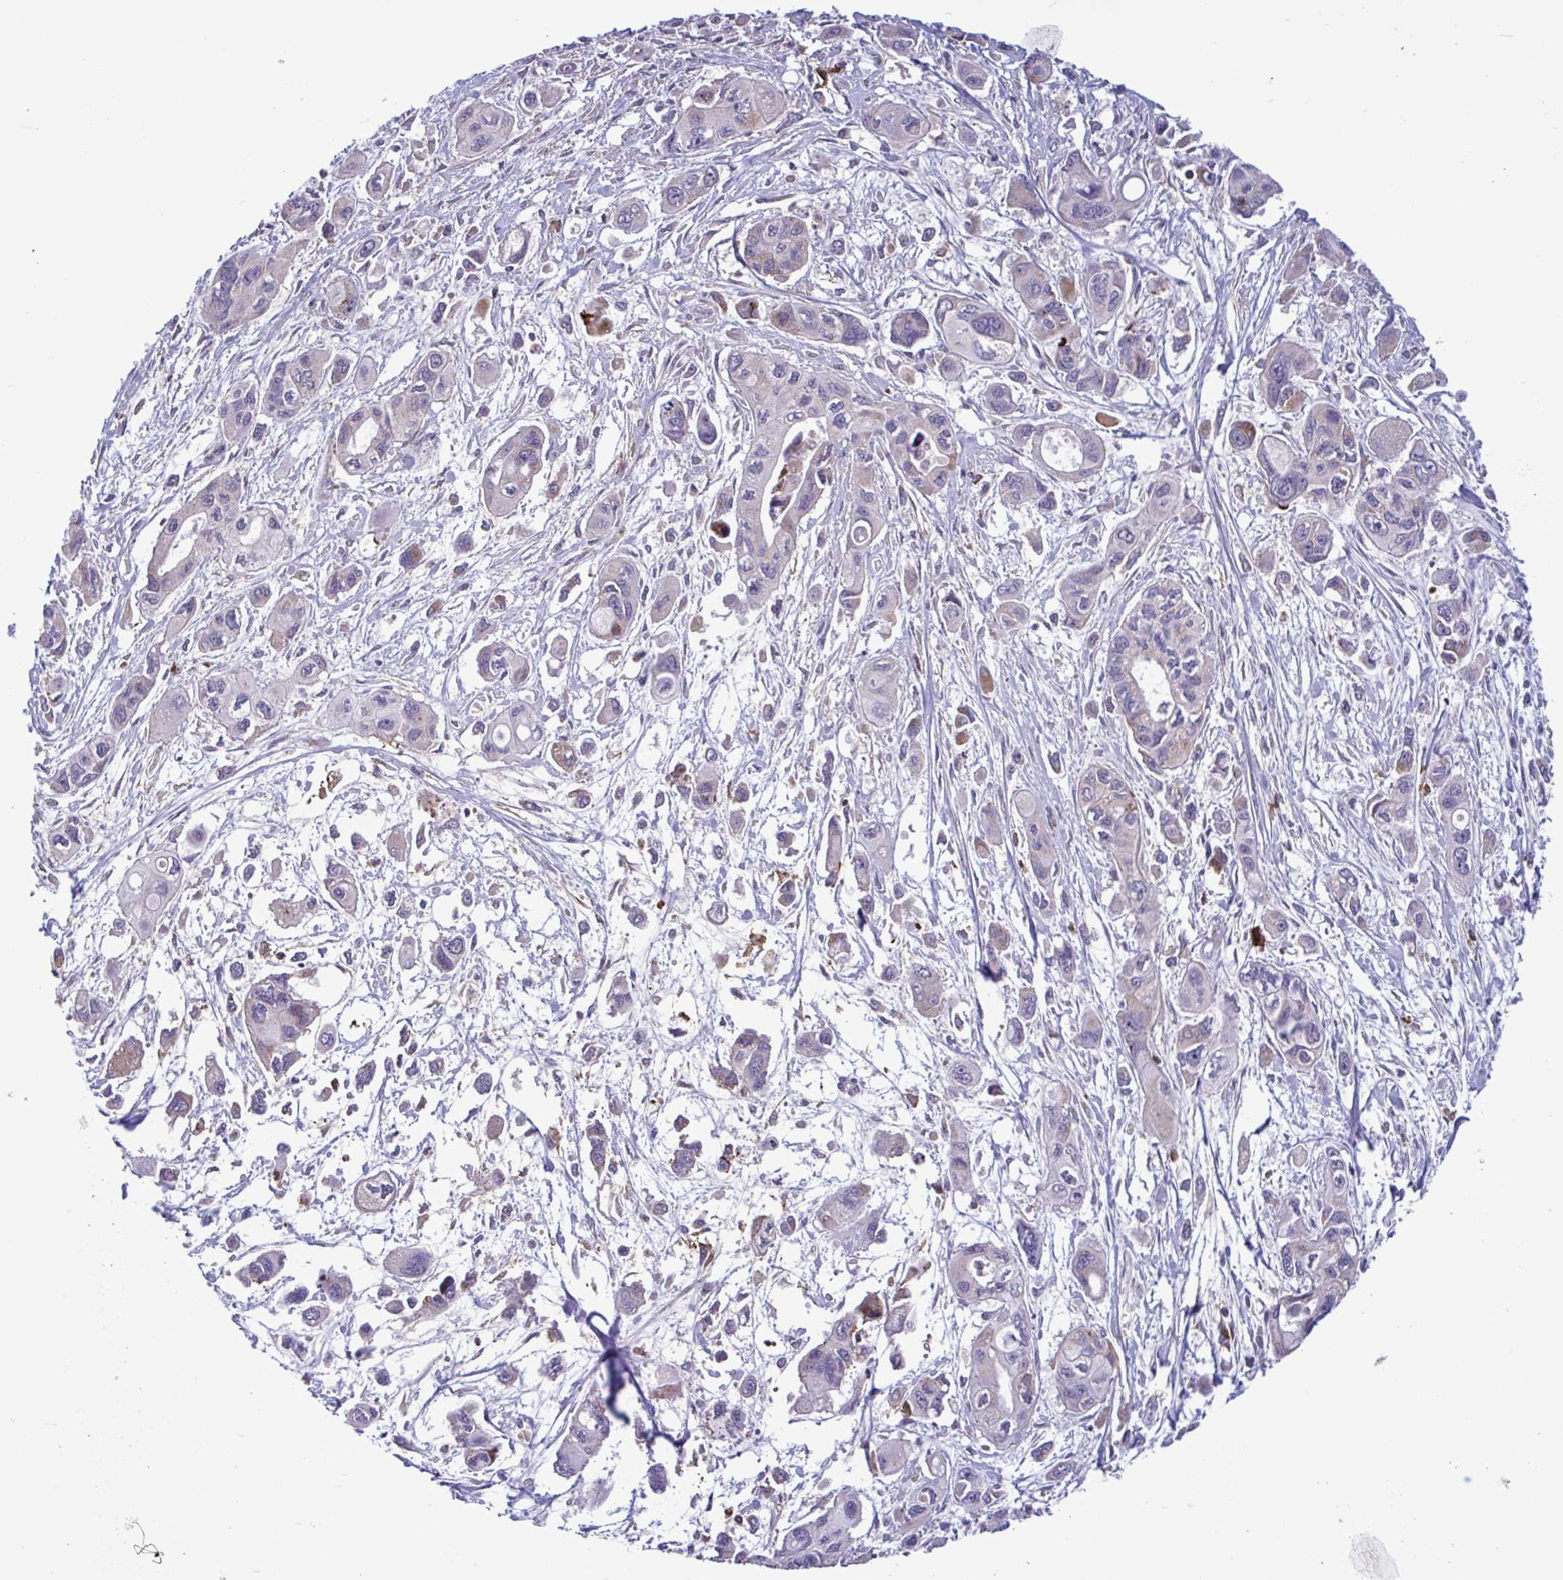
{"staining": {"intensity": "weak", "quantity": "<25%", "location": "cytoplasmic/membranous,nuclear"}, "tissue": "pancreatic cancer", "cell_type": "Tumor cells", "image_type": "cancer", "snomed": [{"axis": "morphology", "description": "Adenocarcinoma, NOS"}, {"axis": "topography", "description": "Pancreas"}], "caption": "Immunohistochemical staining of human pancreatic cancer (adenocarcinoma) demonstrates no significant positivity in tumor cells.", "gene": "CD101", "patient": {"sex": "female", "age": 47}}